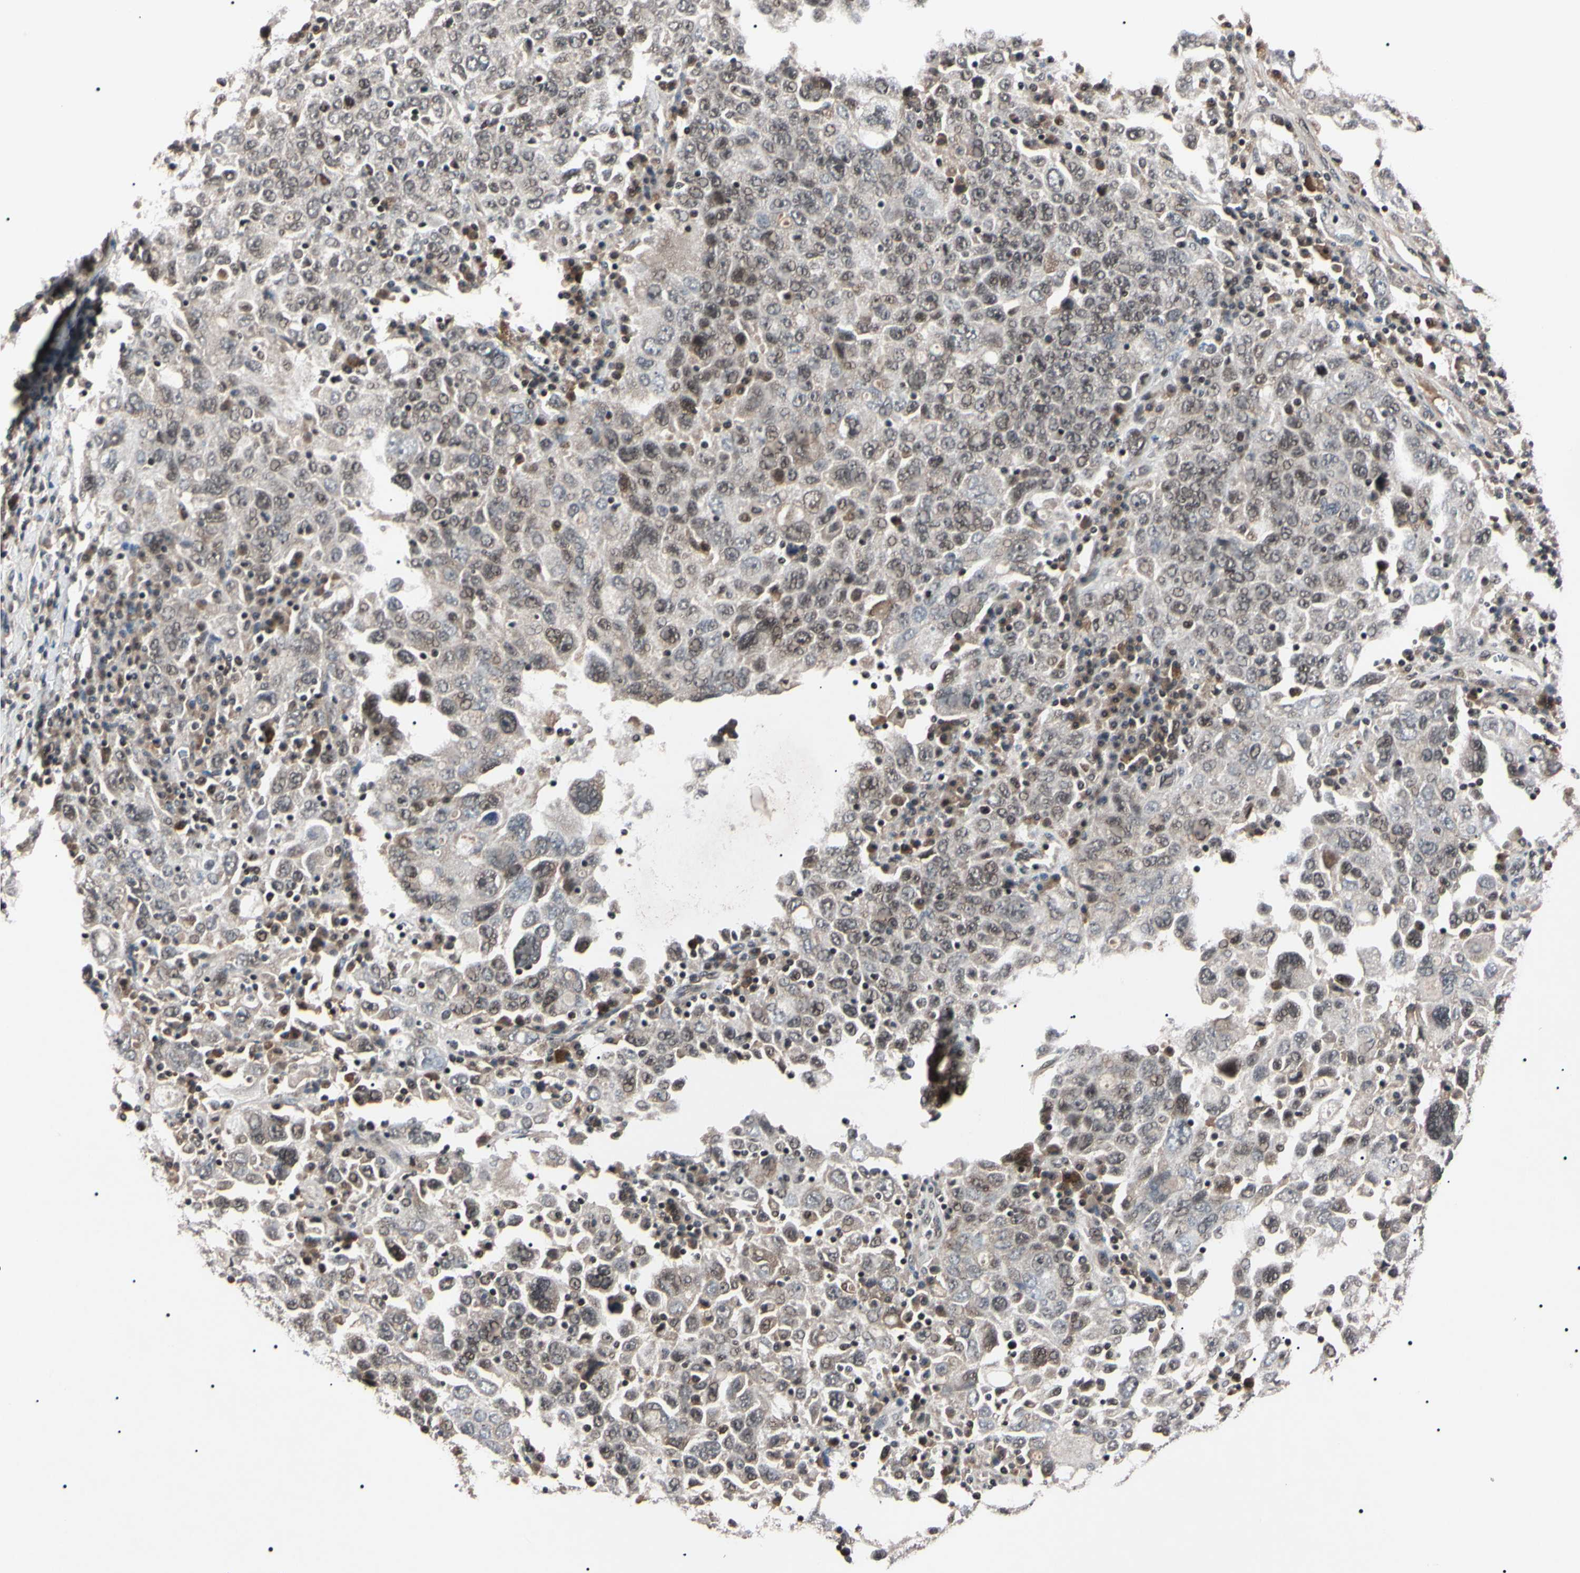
{"staining": {"intensity": "weak", "quantity": "25%-75%", "location": "nuclear"}, "tissue": "ovarian cancer", "cell_type": "Tumor cells", "image_type": "cancer", "snomed": [{"axis": "morphology", "description": "Carcinoma, endometroid"}, {"axis": "topography", "description": "Ovary"}], "caption": "Endometroid carcinoma (ovarian) stained with a protein marker exhibits weak staining in tumor cells.", "gene": "YY1", "patient": {"sex": "female", "age": 62}}